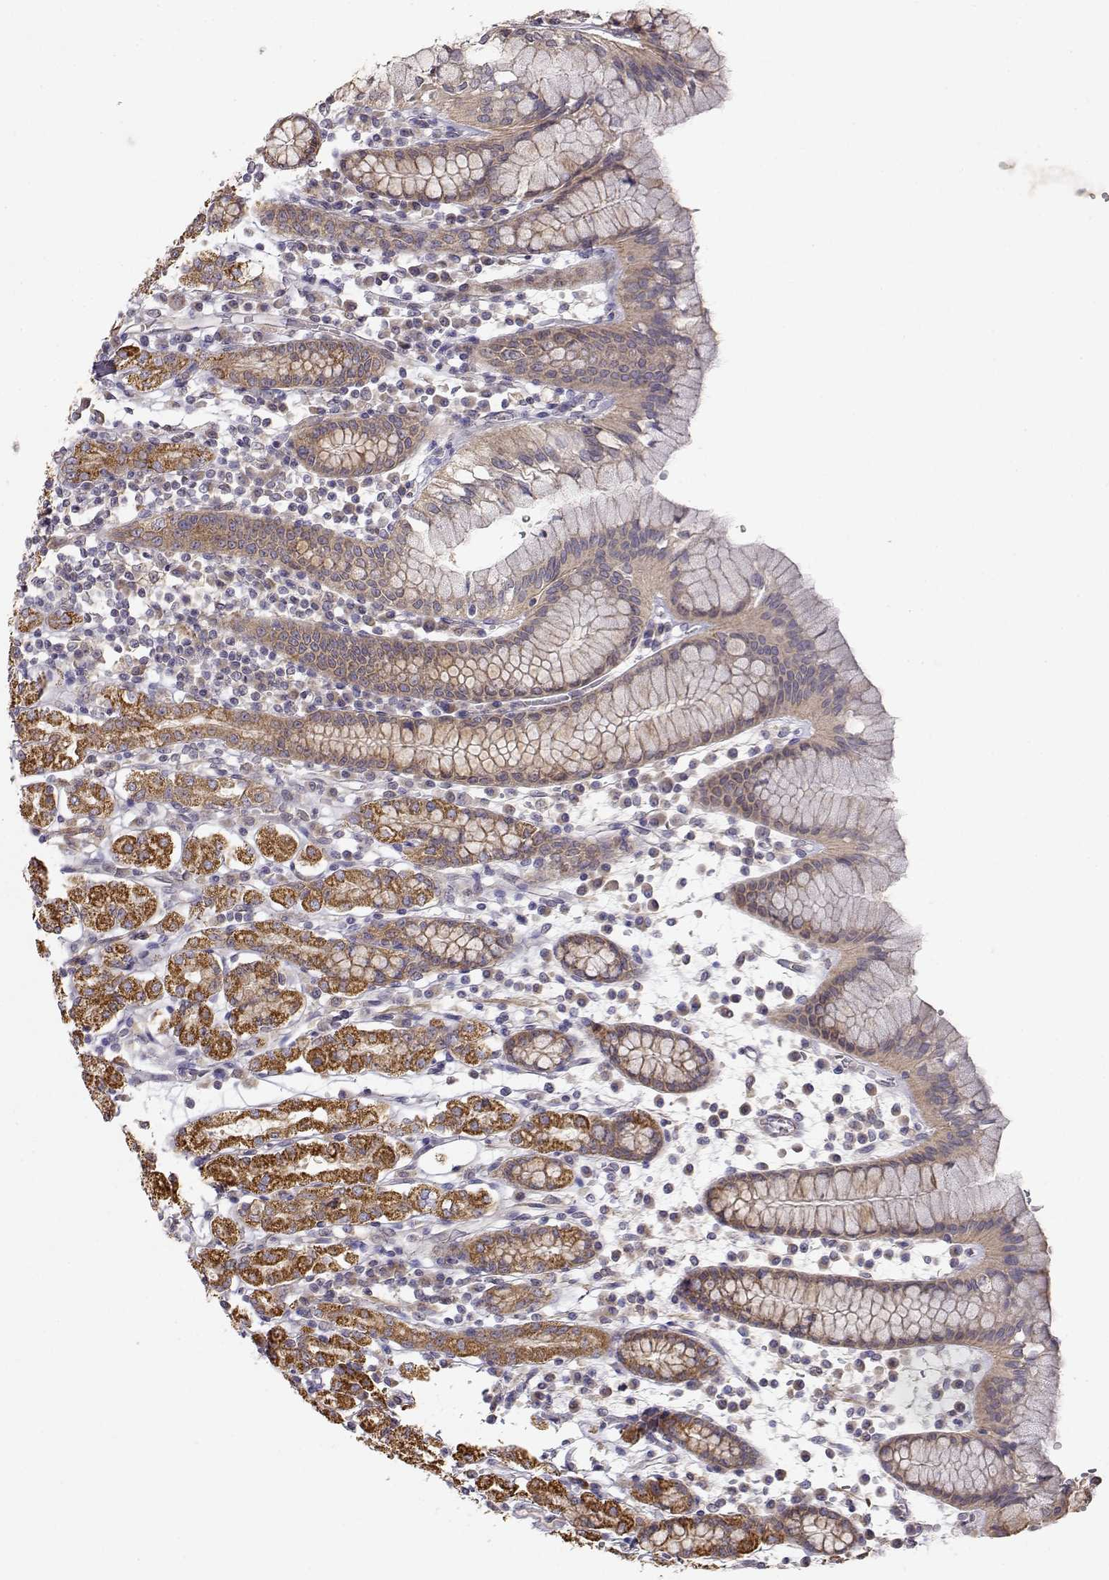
{"staining": {"intensity": "strong", "quantity": ">75%", "location": "cytoplasmic/membranous"}, "tissue": "stomach", "cell_type": "Glandular cells", "image_type": "normal", "snomed": [{"axis": "morphology", "description": "Normal tissue, NOS"}, {"axis": "topography", "description": "Stomach, upper"}, {"axis": "topography", "description": "Stomach"}], "caption": "An IHC micrograph of normal tissue is shown. Protein staining in brown highlights strong cytoplasmic/membranous positivity in stomach within glandular cells.", "gene": "PAIP1", "patient": {"sex": "male", "age": 62}}